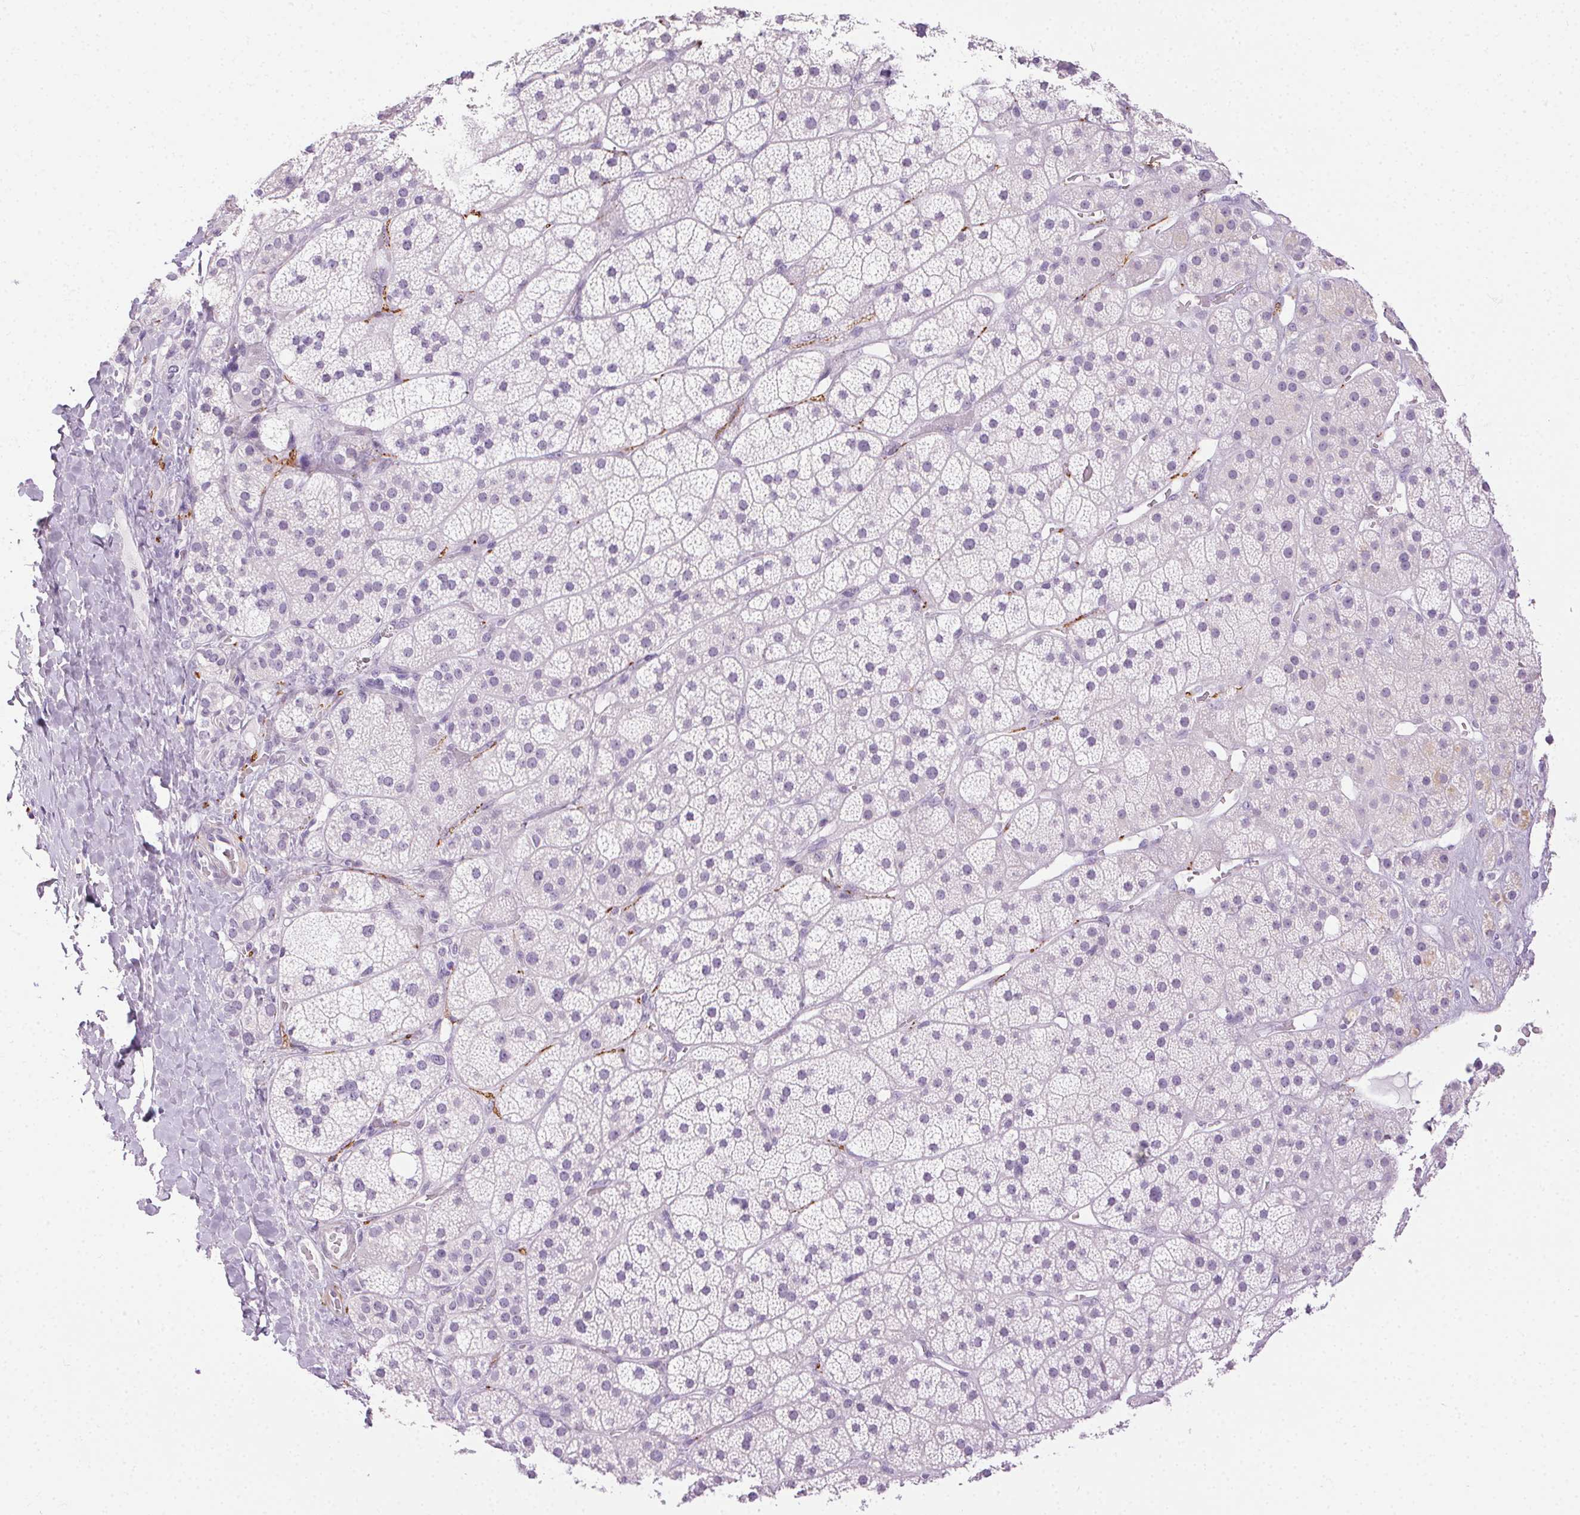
{"staining": {"intensity": "negative", "quantity": "none", "location": "none"}, "tissue": "adrenal gland", "cell_type": "Glandular cells", "image_type": "normal", "snomed": [{"axis": "morphology", "description": "Normal tissue, NOS"}, {"axis": "topography", "description": "Adrenal gland"}], "caption": "Immunohistochemistry (IHC) image of normal adrenal gland: human adrenal gland stained with DAB (3,3'-diaminobenzidine) demonstrates no significant protein positivity in glandular cells. The staining is performed using DAB (3,3'-diaminobenzidine) brown chromogen with nuclei counter-stained in using hematoxylin.", "gene": "CADPS", "patient": {"sex": "male", "age": 57}}